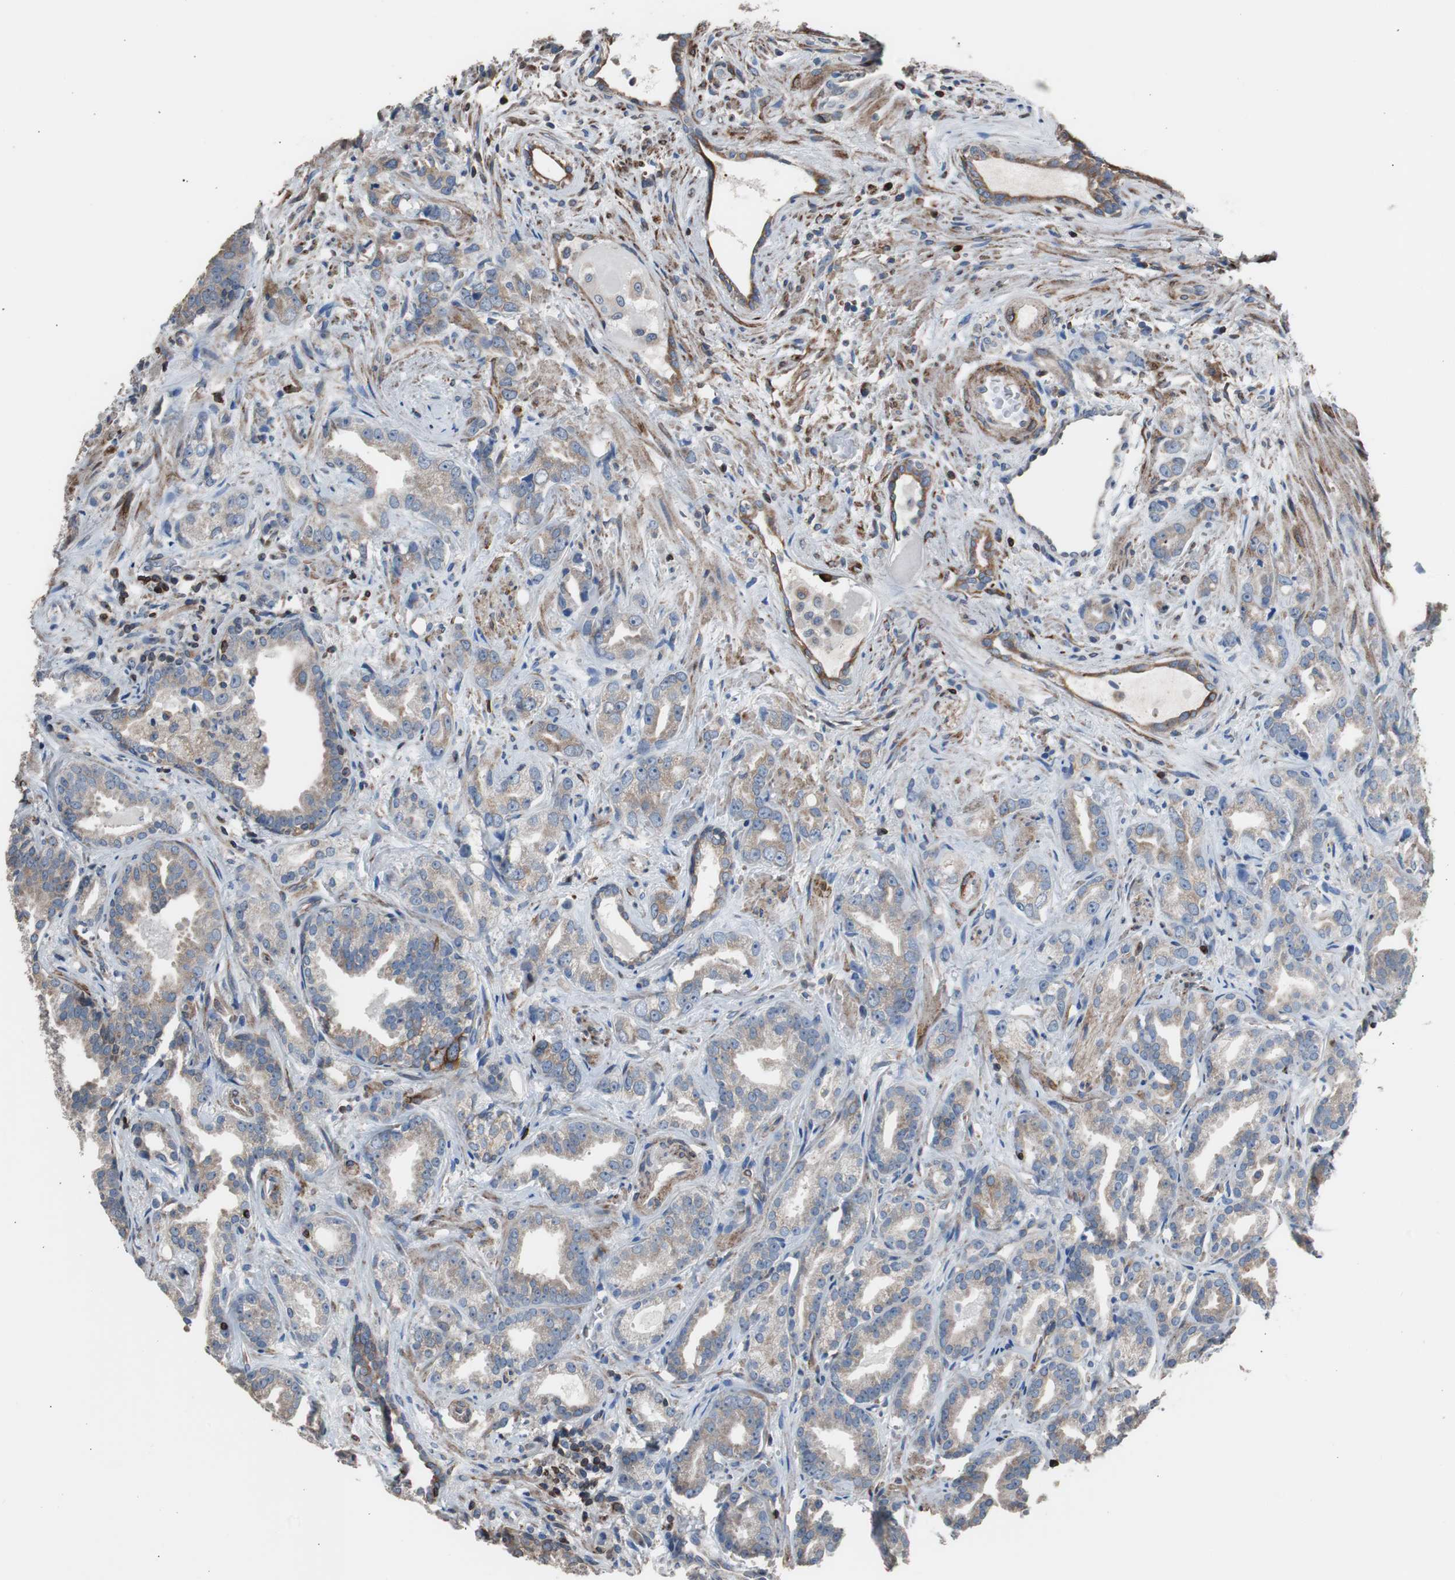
{"staining": {"intensity": "weak", "quantity": ">75%", "location": "cytoplasmic/membranous"}, "tissue": "prostate cancer", "cell_type": "Tumor cells", "image_type": "cancer", "snomed": [{"axis": "morphology", "description": "Adenocarcinoma, Low grade"}, {"axis": "topography", "description": "Prostate"}], "caption": "IHC histopathology image of human low-grade adenocarcinoma (prostate) stained for a protein (brown), which demonstrates low levels of weak cytoplasmic/membranous staining in about >75% of tumor cells.", "gene": "PBXIP1", "patient": {"sex": "male", "age": 63}}